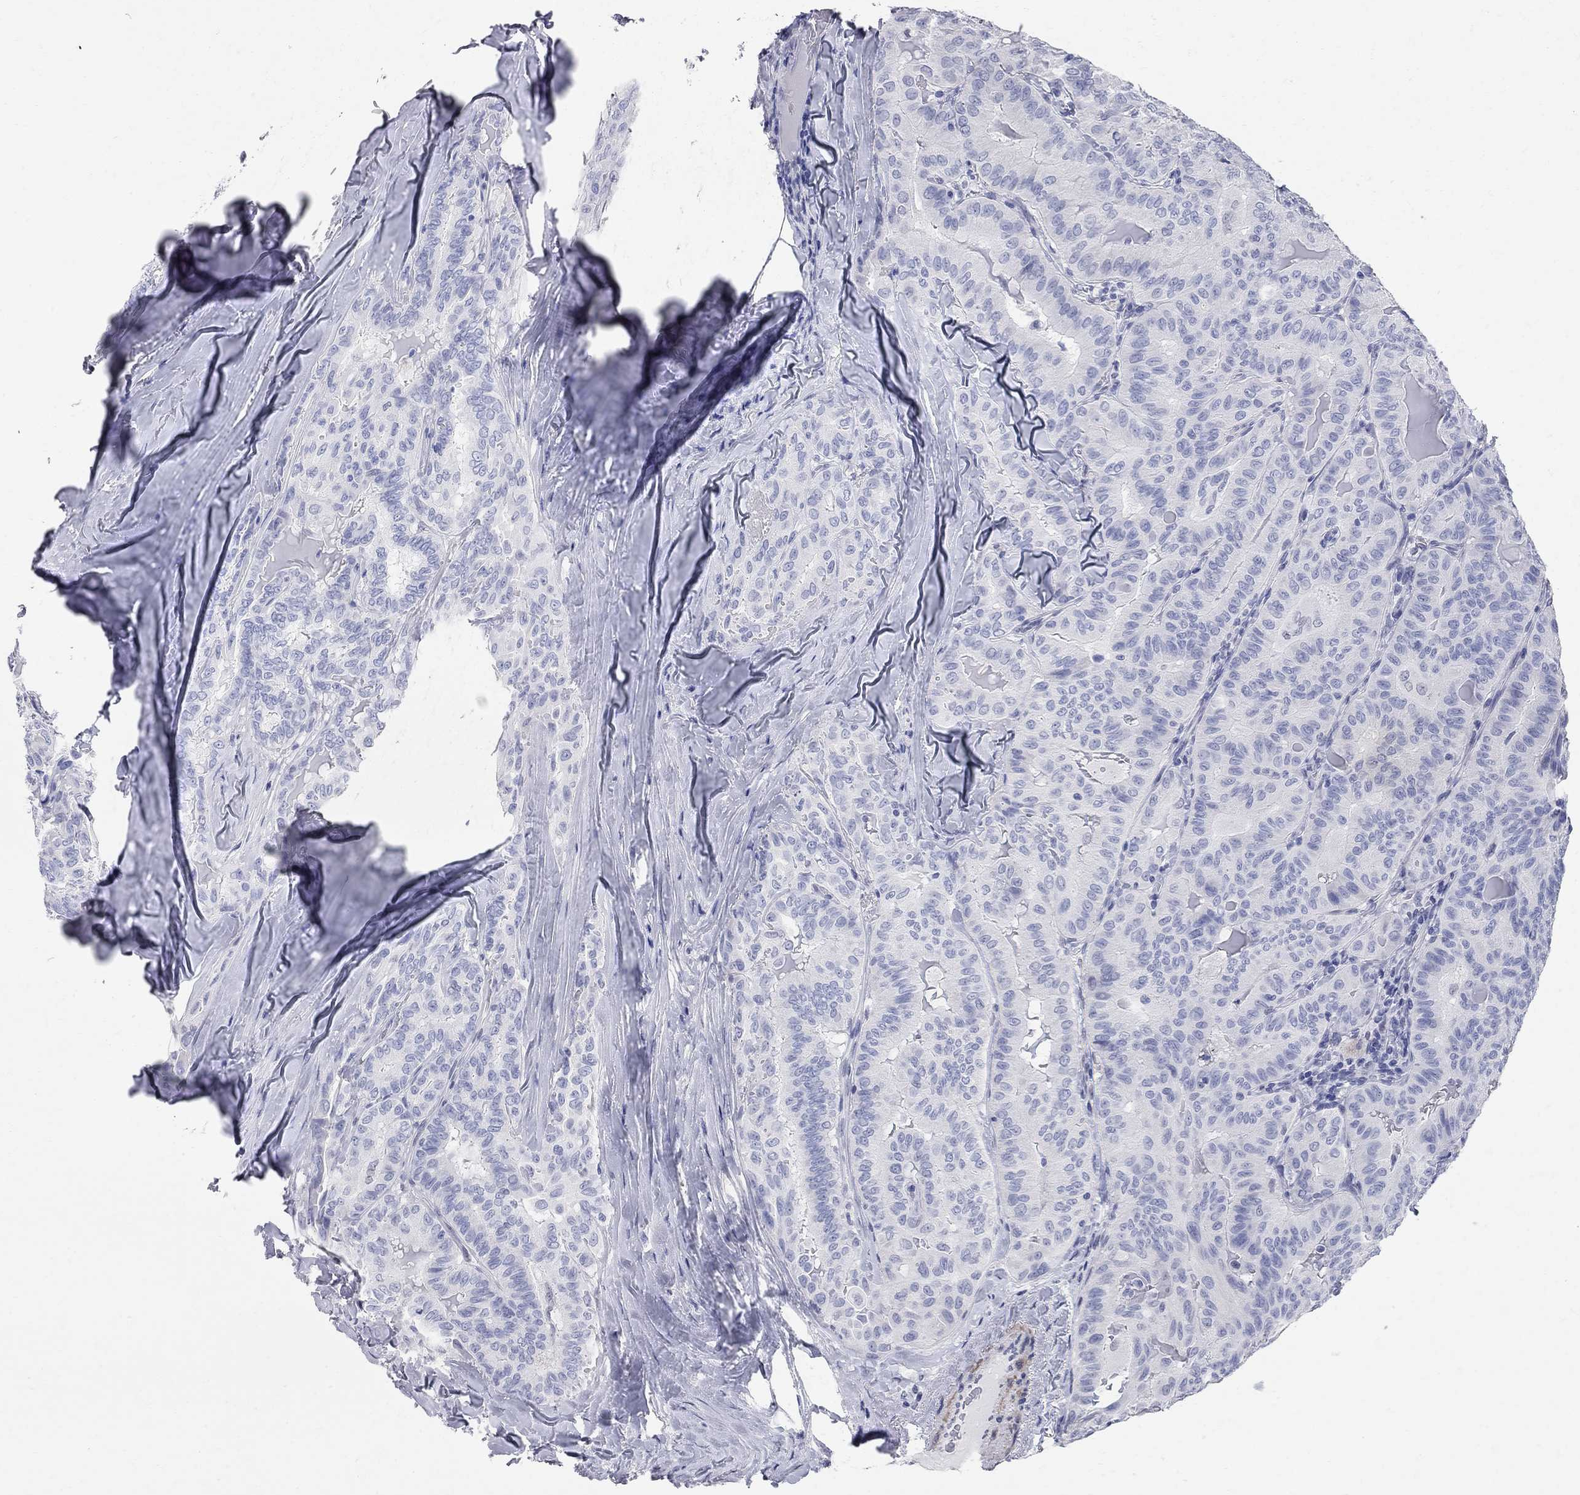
{"staining": {"intensity": "negative", "quantity": "none", "location": "none"}, "tissue": "thyroid cancer", "cell_type": "Tumor cells", "image_type": "cancer", "snomed": [{"axis": "morphology", "description": "Papillary adenocarcinoma, NOS"}, {"axis": "topography", "description": "Thyroid gland"}], "caption": "A high-resolution histopathology image shows immunohistochemistry staining of papillary adenocarcinoma (thyroid), which demonstrates no significant positivity in tumor cells.", "gene": "BPIFB1", "patient": {"sex": "female", "age": 68}}